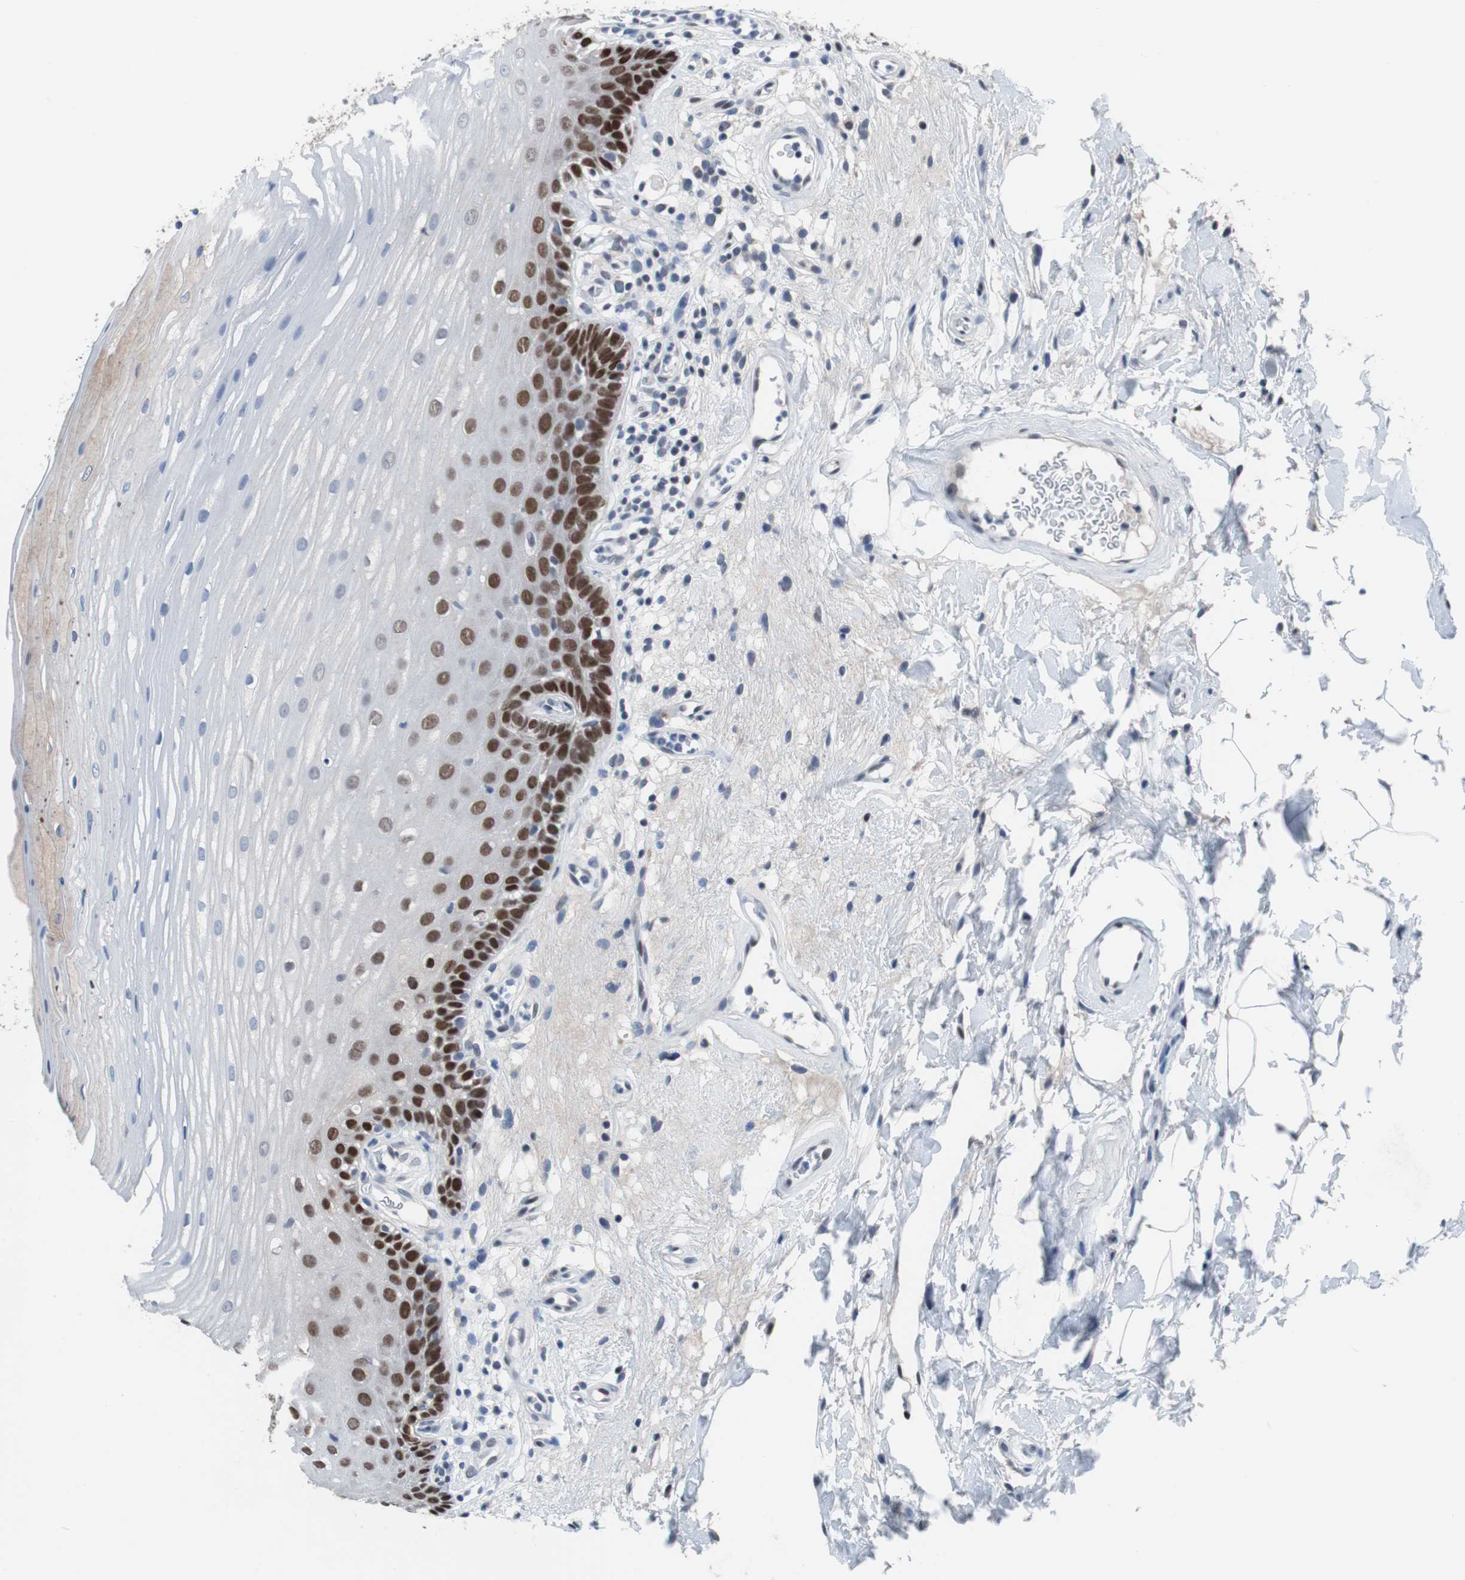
{"staining": {"intensity": "strong", "quantity": "25%-75%", "location": "nuclear"}, "tissue": "oral mucosa", "cell_type": "Squamous epithelial cells", "image_type": "normal", "snomed": [{"axis": "morphology", "description": "Normal tissue, NOS"}, {"axis": "morphology", "description": "Squamous cell carcinoma, NOS"}, {"axis": "topography", "description": "Skeletal muscle"}, {"axis": "topography", "description": "Oral tissue"}], "caption": "Brown immunohistochemical staining in normal oral mucosa demonstrates strong nuclear staining in approximately 25%-75% of squamous epithelial cells.", "gene": "TP63", "patient": {"sex": "male", "age": 71}}